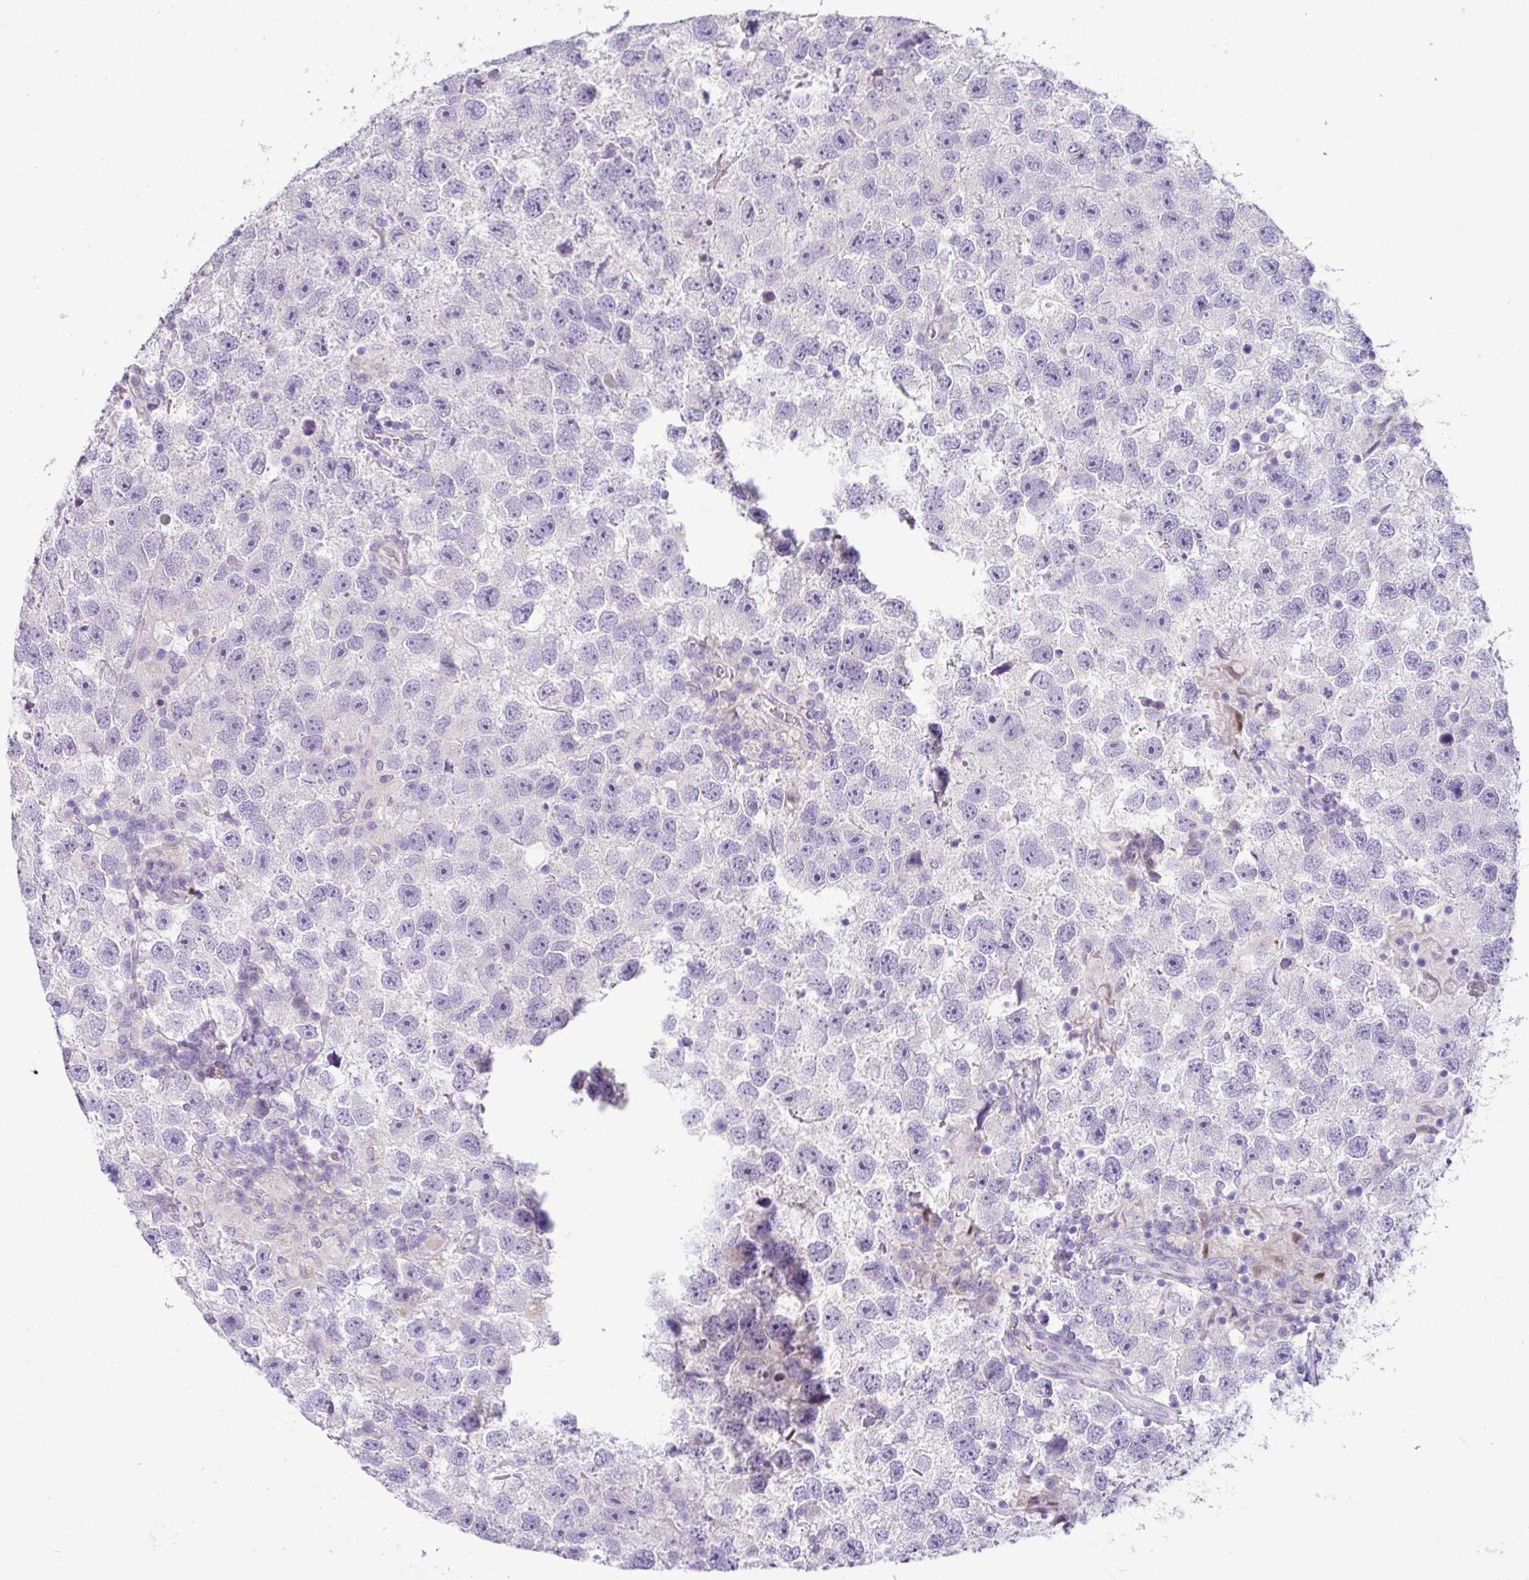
{"staining": {"intensity": "negative", "quantity": "none", "location": "none"}, "tissue": "testis cancer", "cell_type": "Tumor cells", "image_type": "cancer", "snomed": [{"axis": "morphology", "description": "Seminoma, NOS"}, {"axis": "topography", "description": "Testis"}], "caption": "There is no significant expression in tumor cells of testis cancer (seminoma).", "gene": "HMCN2", "patient": {"sex": "male", "age": 26}}